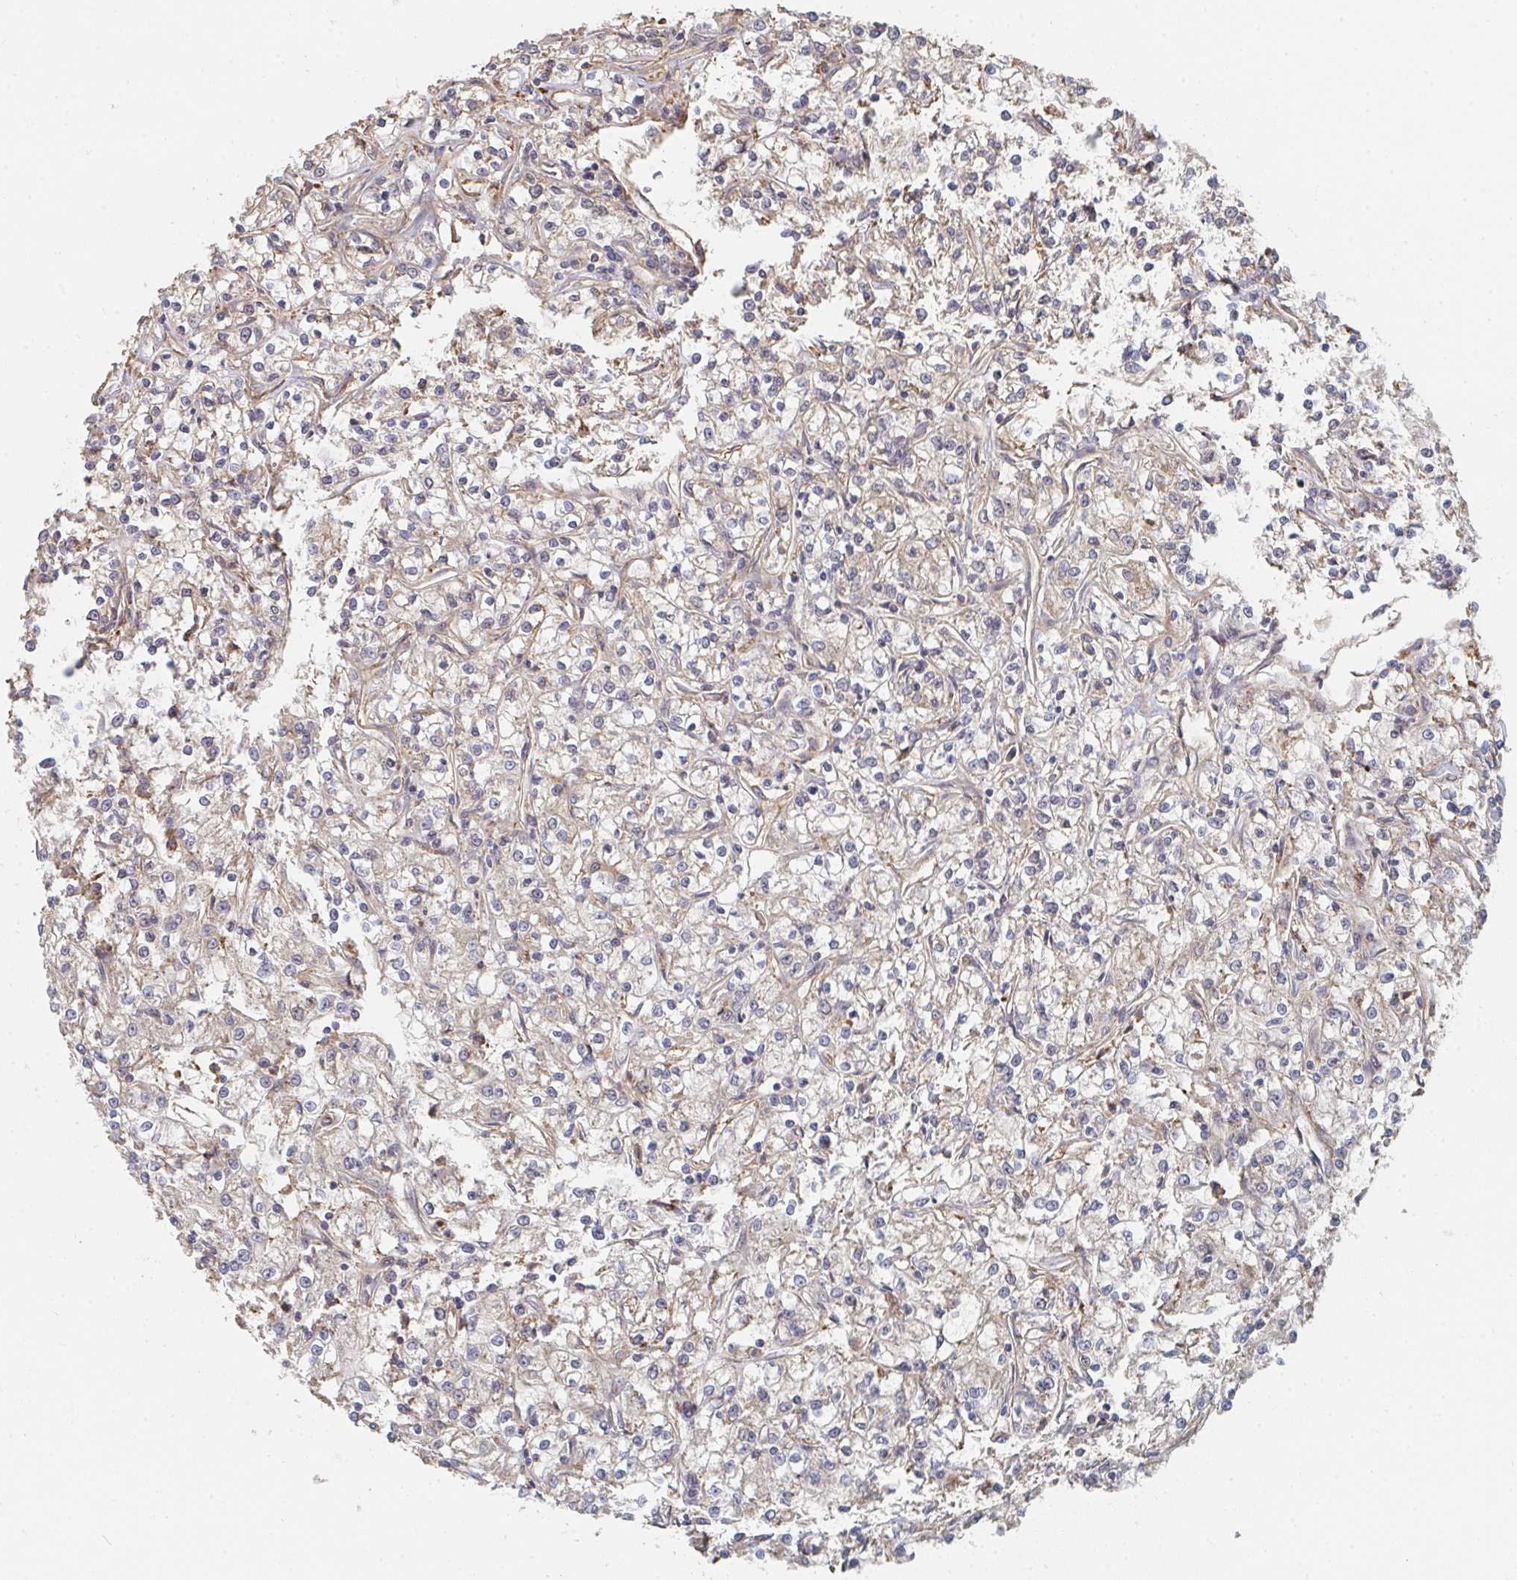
{"staining": {"intensity": "negative", "quantity": "none", "location": "none"}, "tissue": "renal cancer", "cell_type": "Tumor cells", "image_type": "cancer", "snomed": [{"axis": "morphology", "description": "Adenocarcinoma, NOS"}, {"axis": "topography", "description": "Kidney"}], "caption": "The IHC histopathology image has no significant staining in tumor cells of renal cancer (adenocarcinoma) tissue.", "gene": "PTEN", "patient": {"sex": "female", "age": 59}}